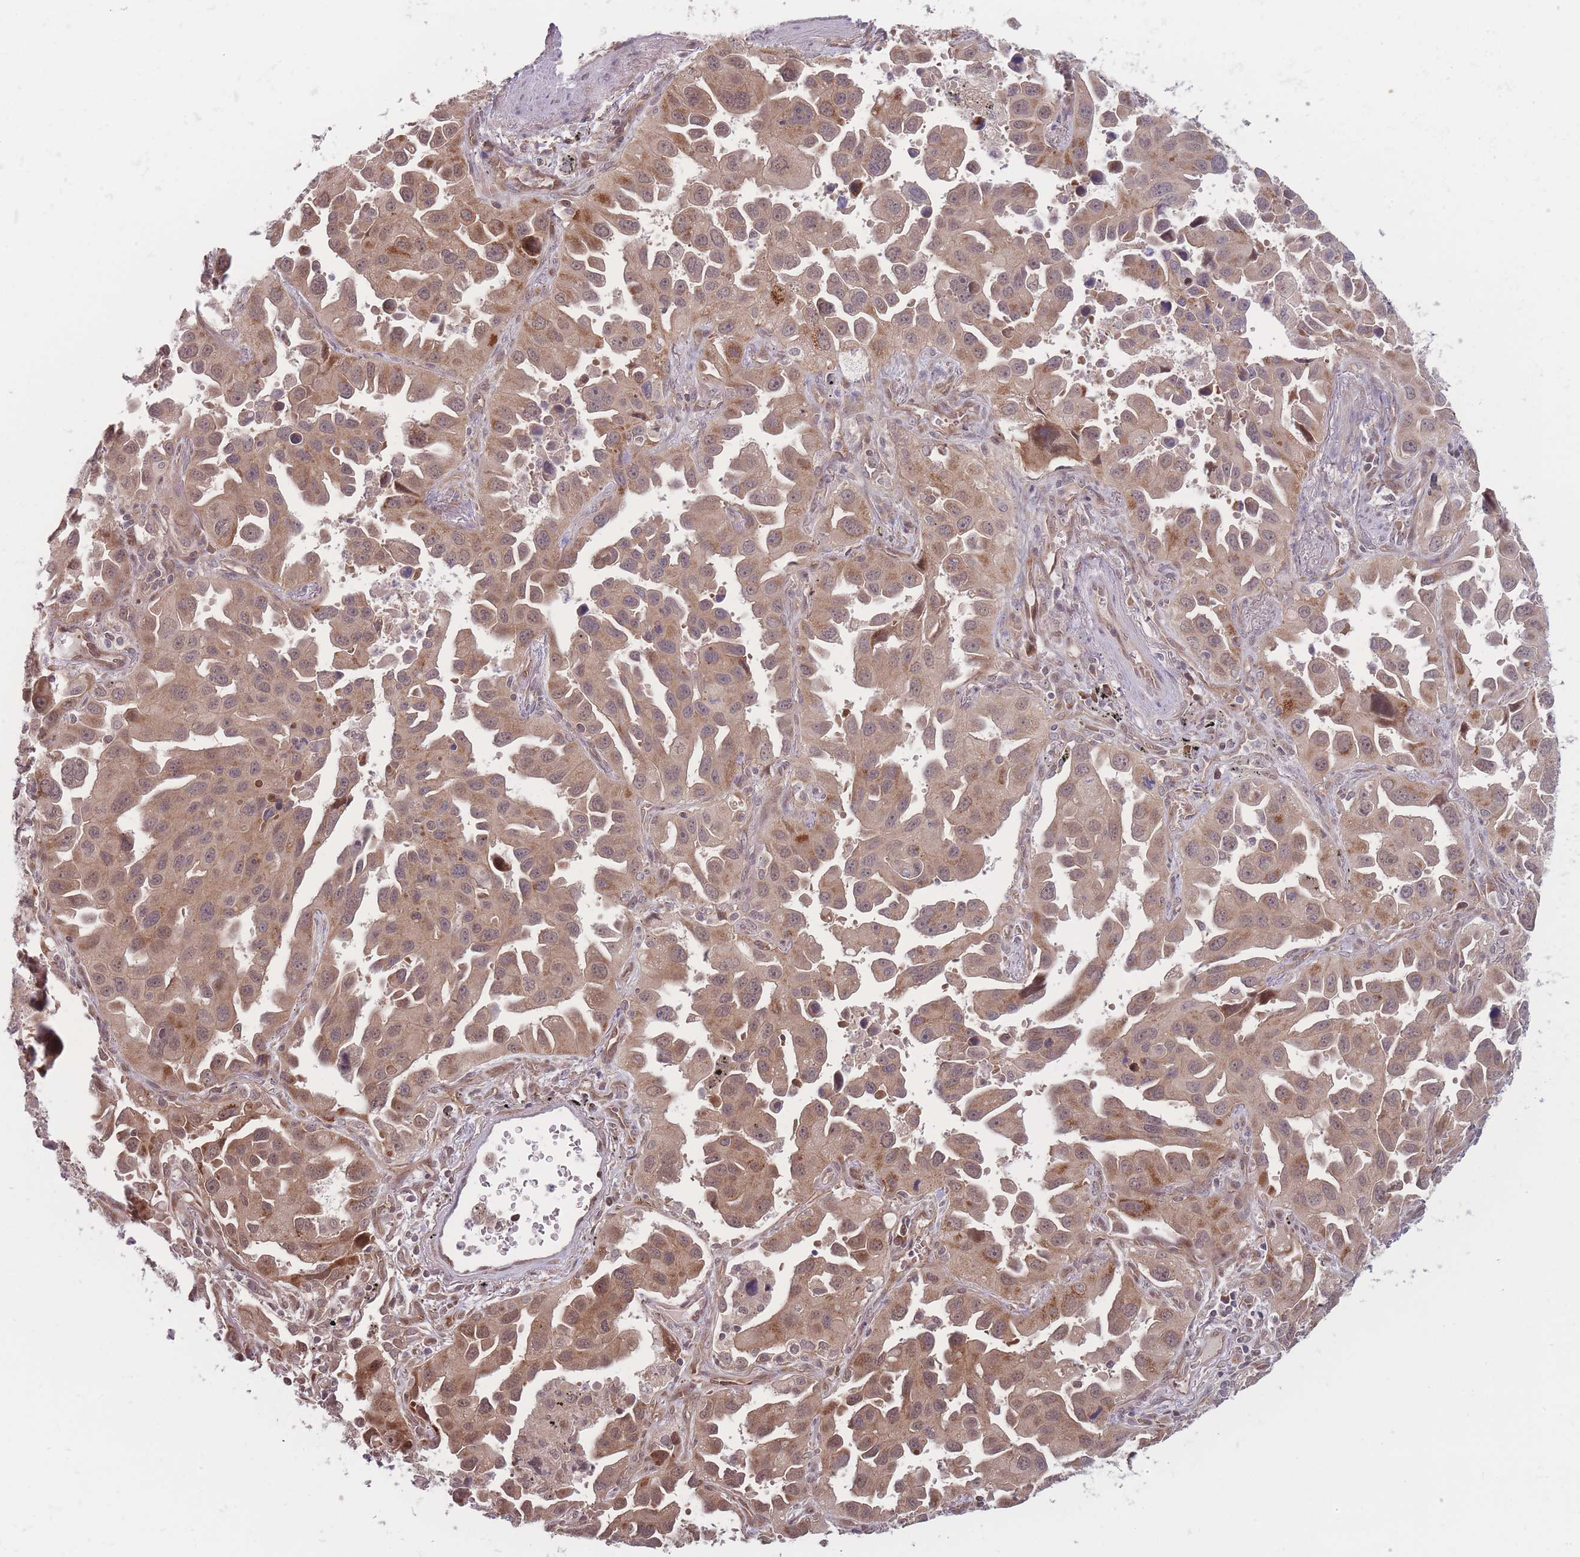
{"staining": {"intensity": "moderate", "quantity": ">75%", "location": "cytoplasmic/membranous"}, "tissue": "lung cancer", "cell_type": "Tumor cells", "image_type": "cancer", "snomed": [{"axis": "morphology", "description": "Adenocarcinoma, NOS"}, {"axis": "topography", "description": "Lung"}], "caption": "Protein expression analysis of human lung cancer (adenocarcinoma) reveals moderate cytoplasmic/membranous expression in about >75% of tumor cells.", "gene": "RPS18", "patient": {"sex": "male", "age": 66}}